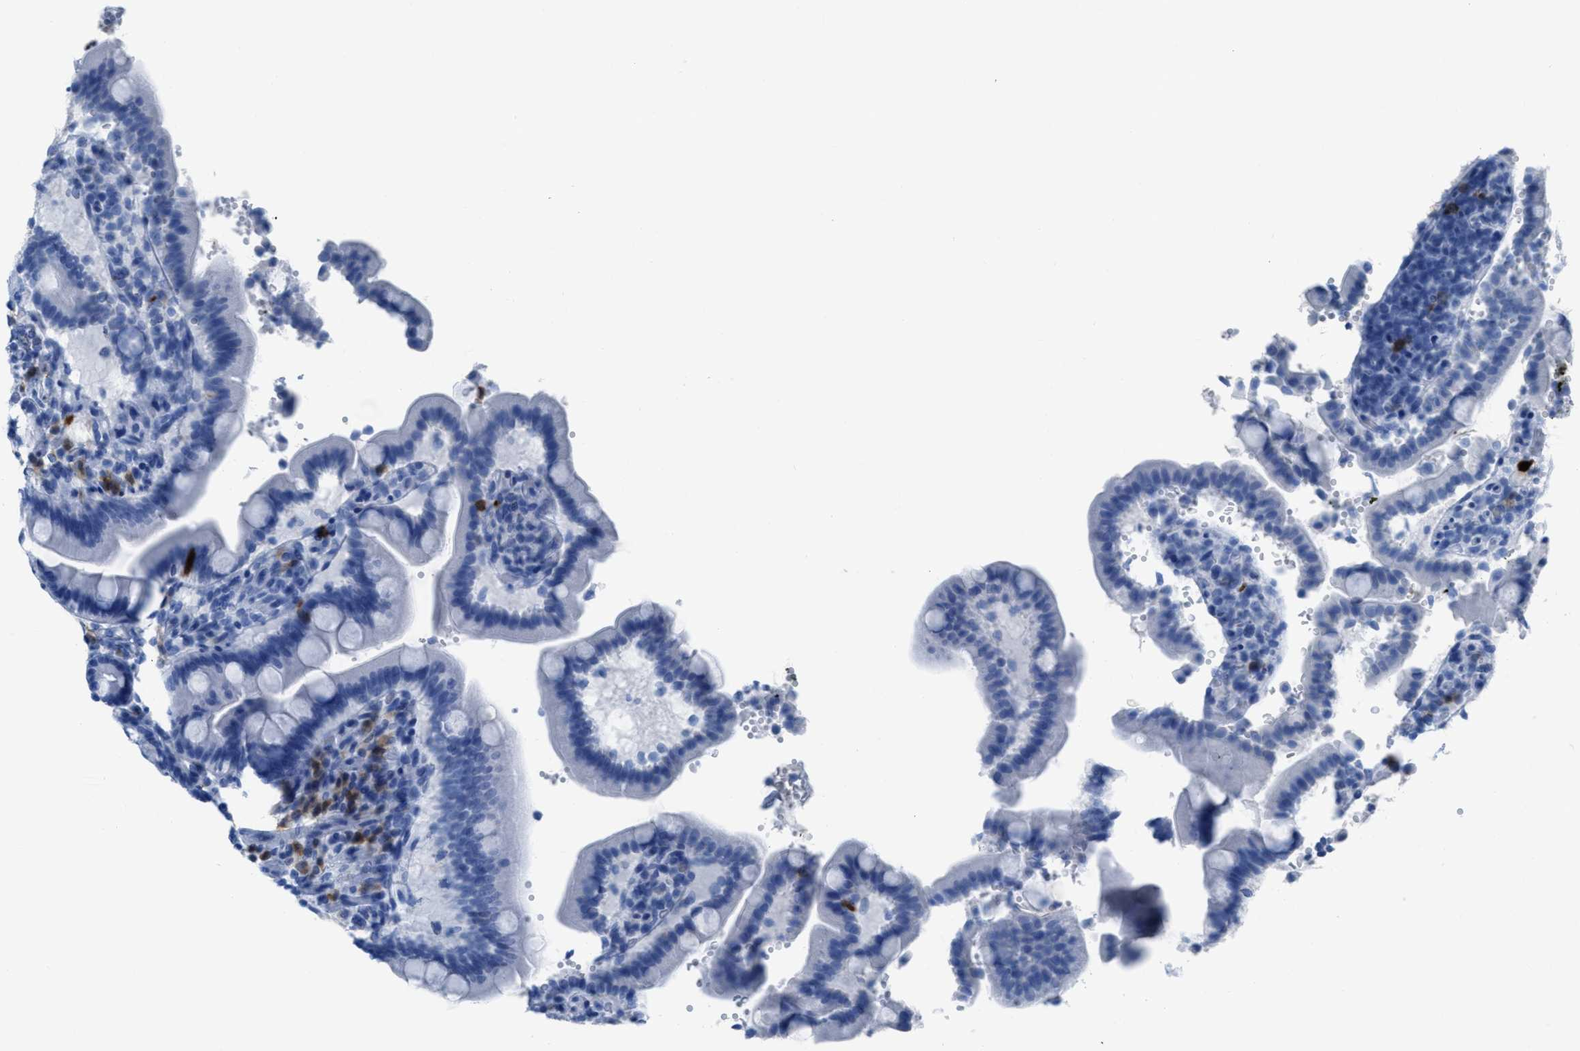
{"staining": {"intensity": "negative", "quantity": "none", "location": "none"}, "tissue": "duodenum", "cell_type": "Glandular cells", "image_type": "normal", "snomed": [{"axis": "morphology", "description": "Normal tissue, NOS"}, {"axis": "topography", "description": "Small intestine, NOS"}], "caption": "This image is of unremarkable duodenum stained with IHC to label a protein in brown with the nuclei are counter-stained blue. There is no positivity in glandular cells. Brightfield microscopy of immunohistochemistry stained with DAB (3,3'-diaminobenzidine) (brown) and hematoxylin (blue), captured at high magnification.", "gene": "CDKN2A", "patient": {"sex": "female", "age": 71}}